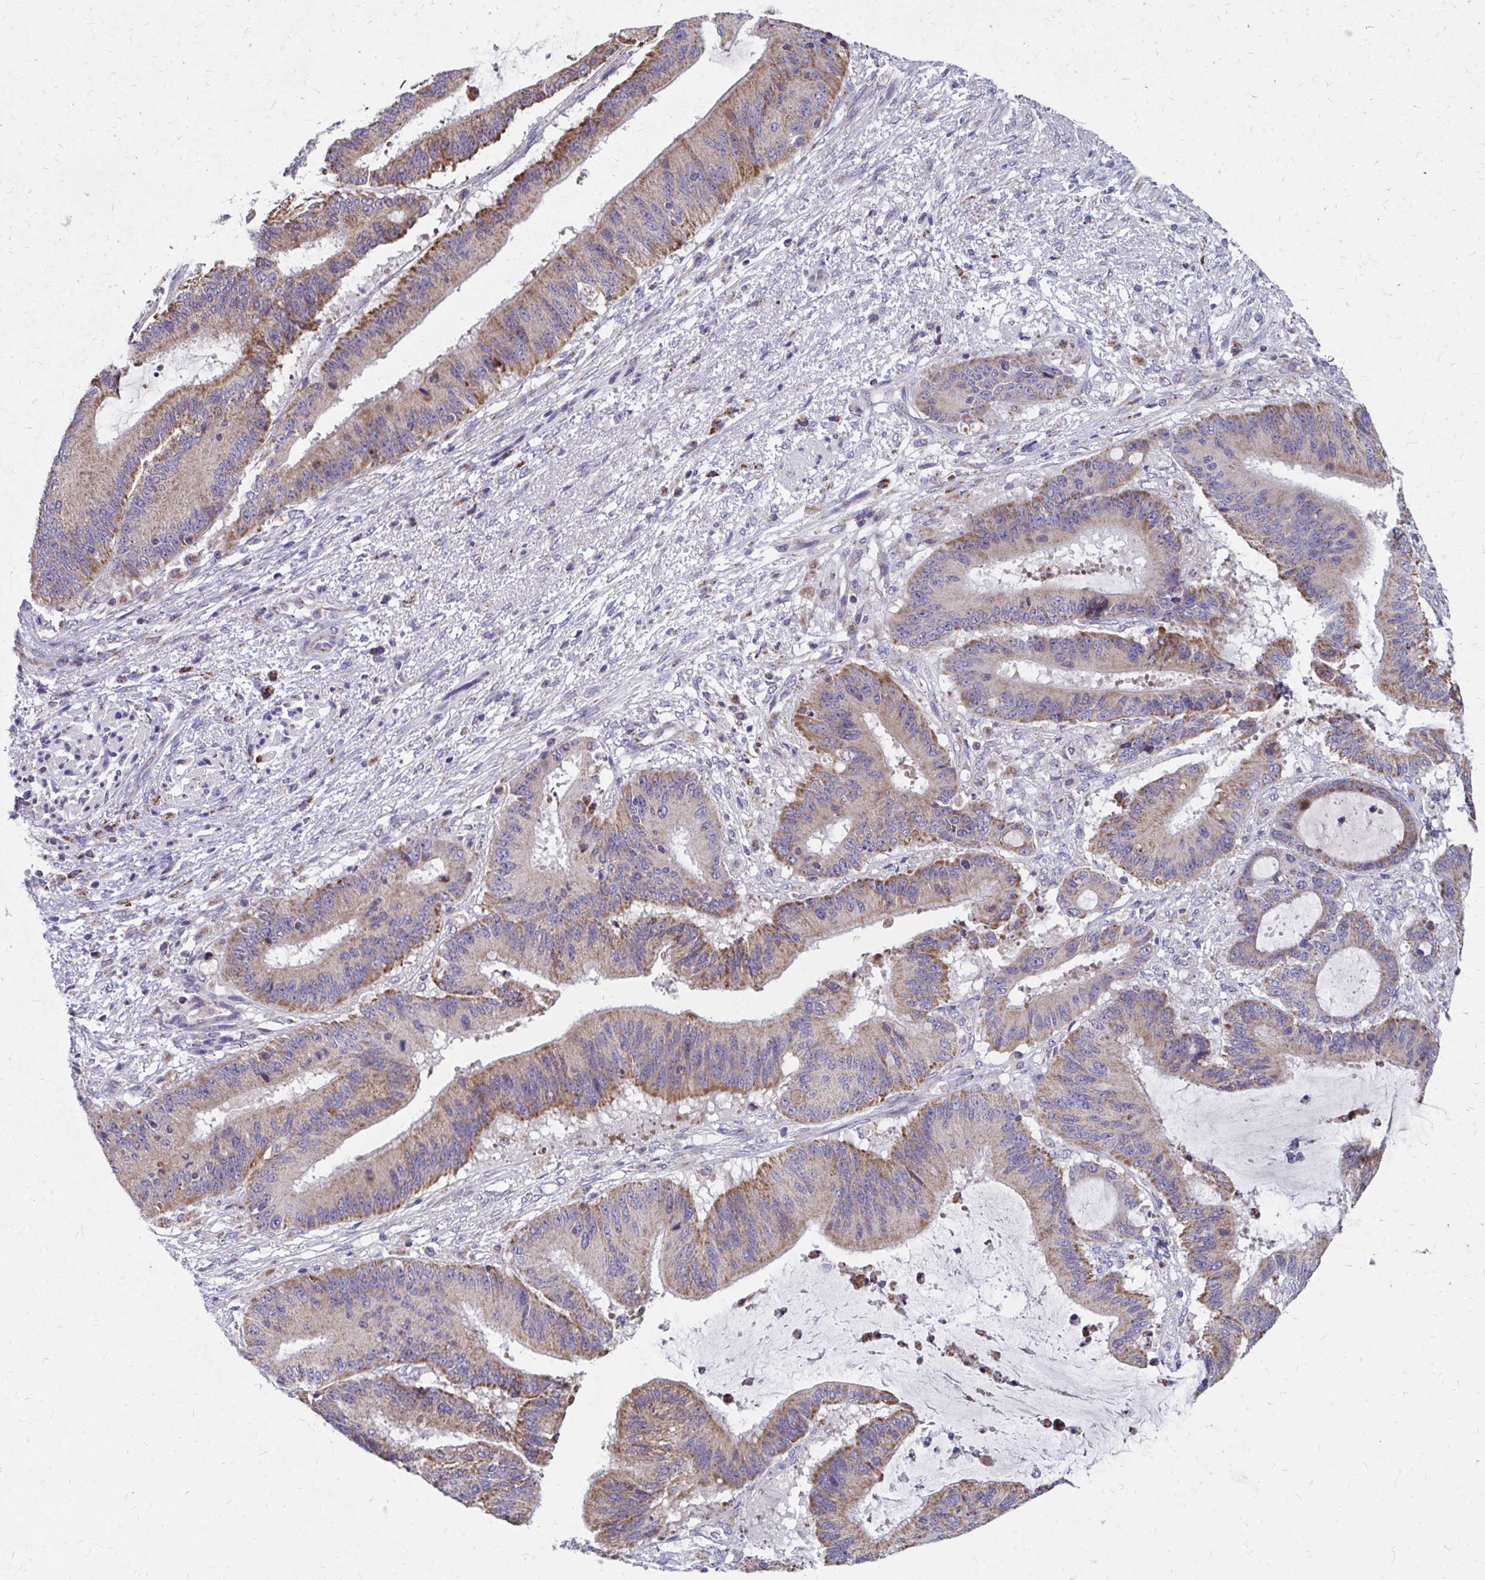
{"staining": {"intensity": "moderate", "quantity": "25%-75%", "location": "cytoplasmic/membranous"}, "tissue": "liver cancer", "cell_type": "Tumor cells", "image_type": "cancer", "snomed": [{"axis": "morphology", "description": "Normal tissue, NOS"}, {"axis": "morphology", "description": "Cholangiocarcinoma"}, {"axis": "topography", "description": "Liver"}, {"axis": "topography", "description": "Peripheral nerve tissue"}], "caption": "There is medium levels of moderate cytoplasmic/membranous expression in tumor cells of cholangiocarcinoma (liver), as demonstrated by immunohistochemical staining (brown color).", "gene": "RCC1L", "patient": {"sex": "female", "age": 73}}